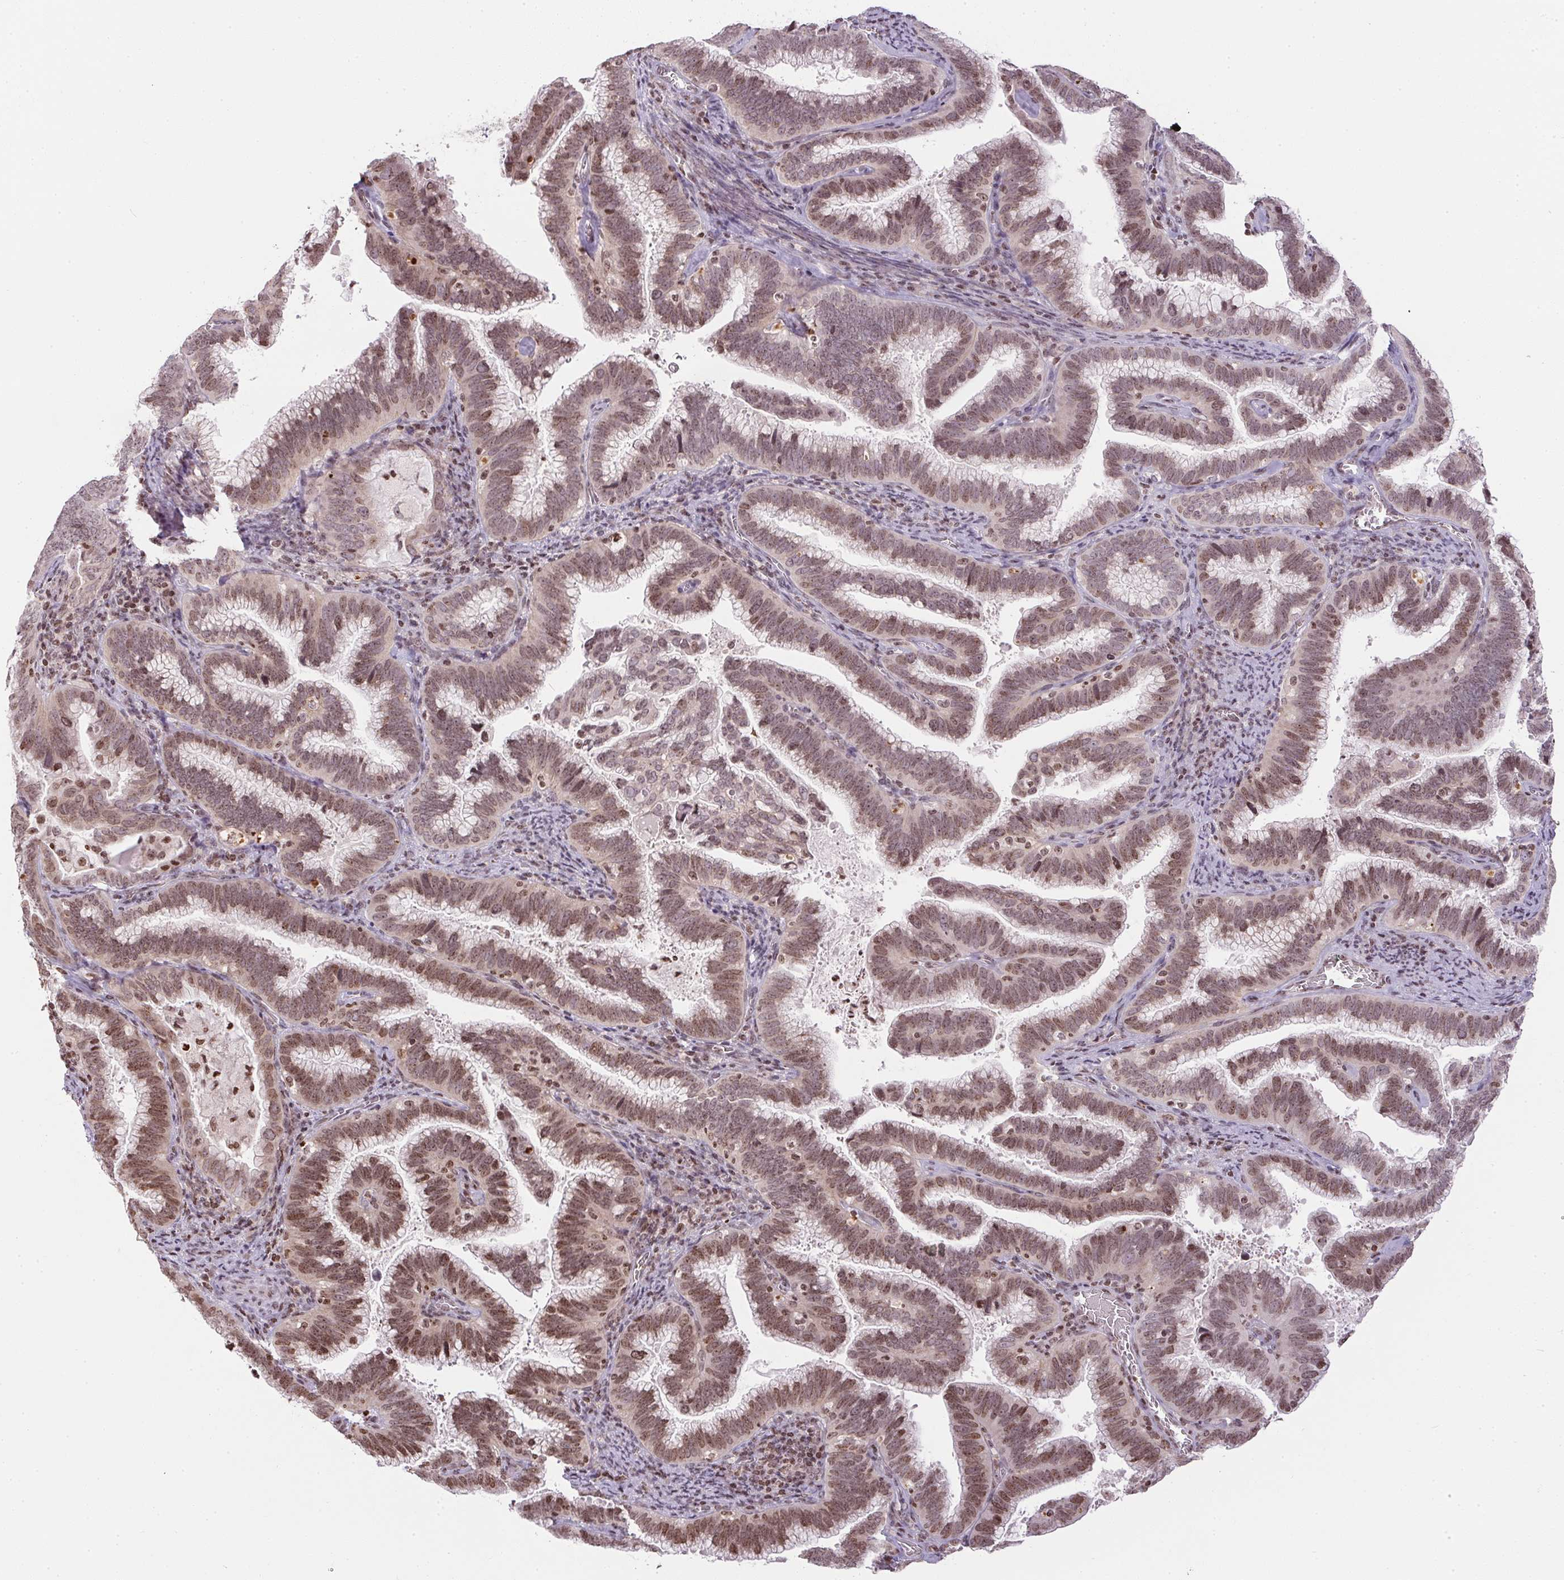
{"staining": {"intensity": "moderate", "quantity": ">75%", "location": "nuclear"}, "tissue": "cervical cancer", "cell_type": "Tumor cells", "image_type": "cancer", "snomed": [{"axis": "morphology", "description": "Adenocarcinoma, NOS"}, {"axis": "topography", "description": "Cervix"}], "caption": "Immunohistochemistry histopathology image of neoplastic tissue: cervical adenocarcinoma stained using immunohistochemistry exhibits medium levels of moderate protein expression localized specifically in the nuclear of tumor cells, appearing as a nuclear brown color.", "gene": "RNF181", "patient": {"sex": "female", "age": 61}}